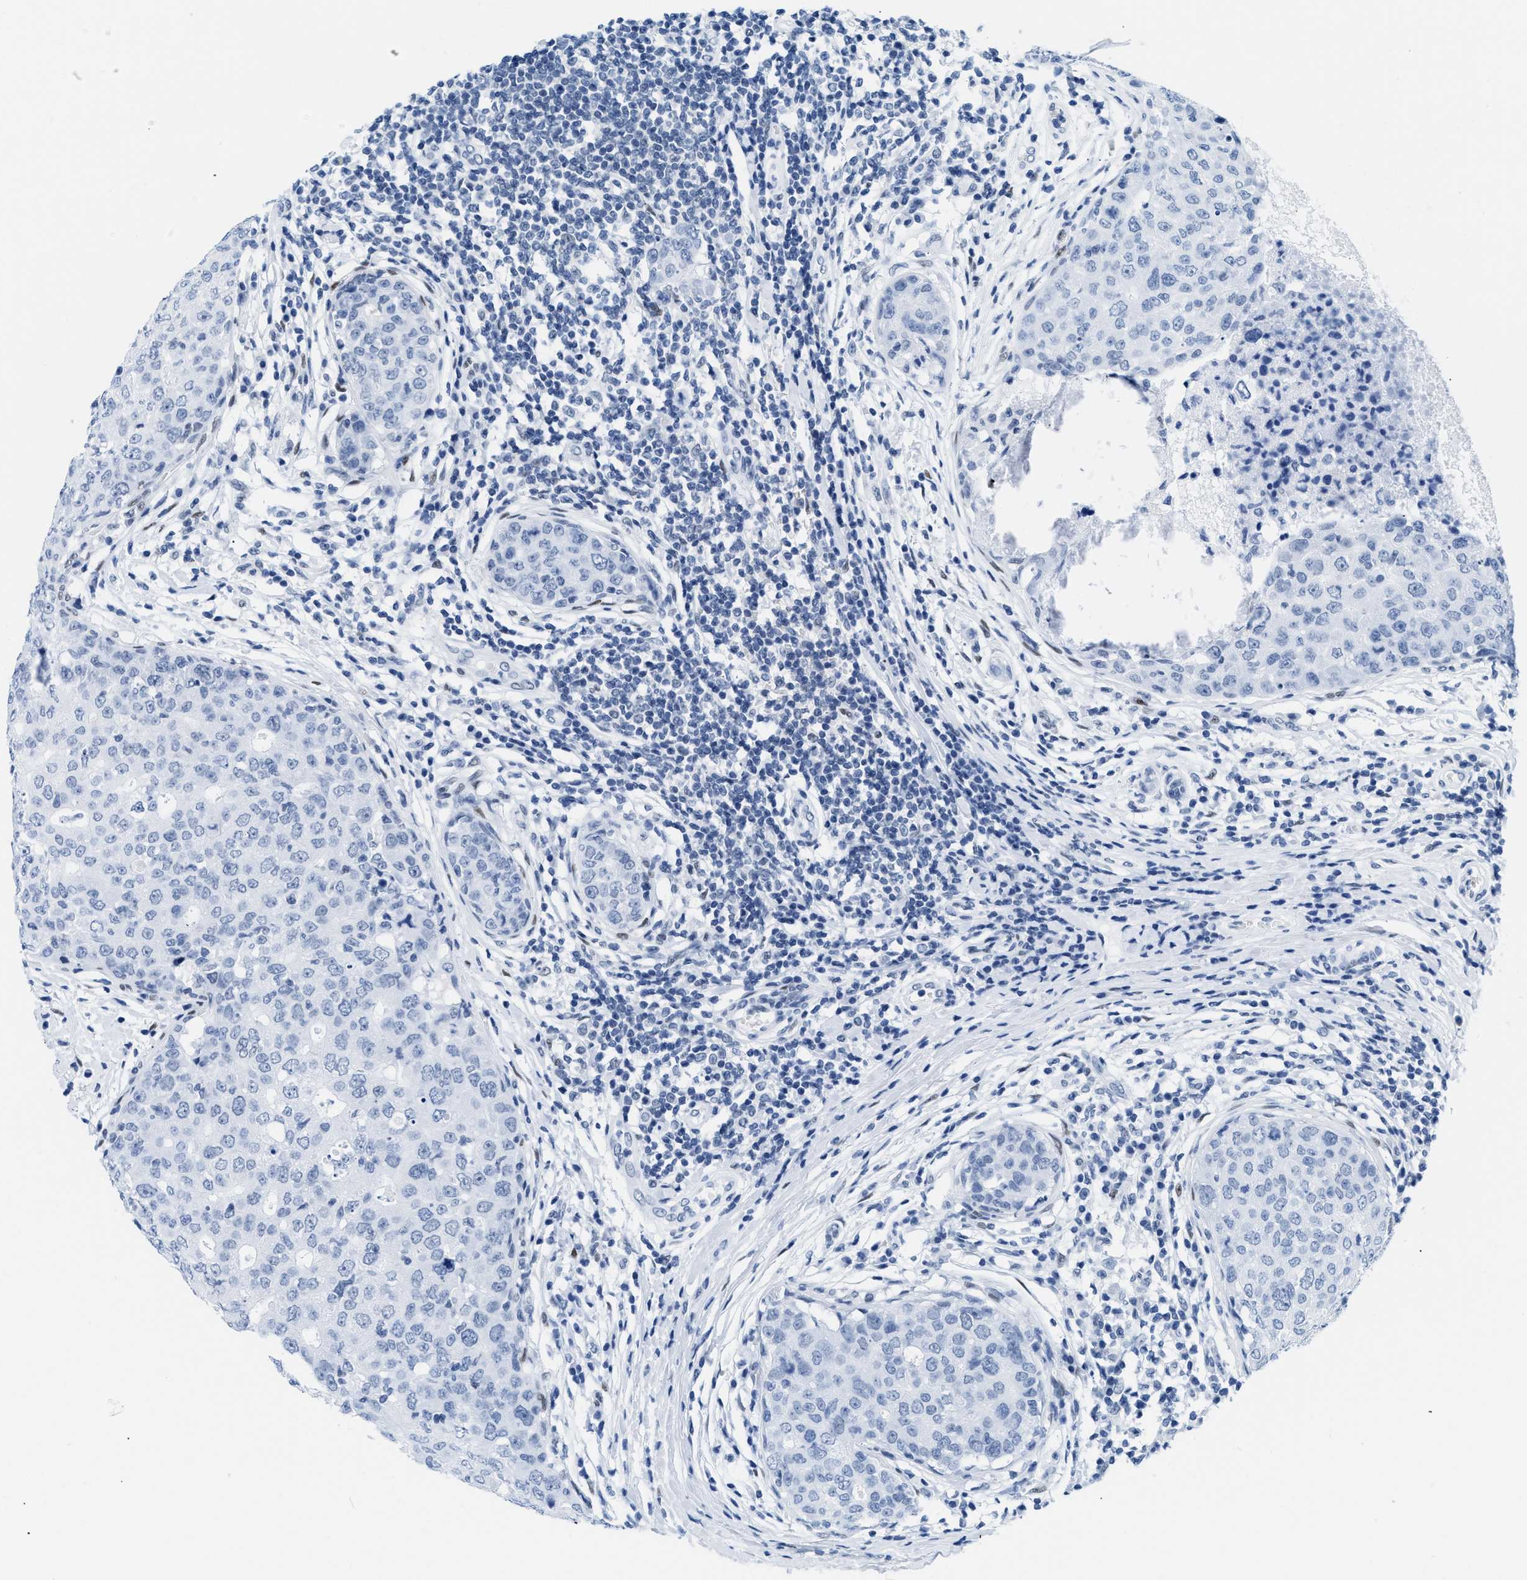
{"staining": {"intensity": "negative", "quantity": "none", "location": "none"}, "tissue": "breast cancer", "cell_type": "Tumor cells", "image_type": "cancer", "snomed": [{"axis": "morphology", "description": "Duct carcinoma"}, {"axis": "topography", "description": "Breast"}], "caption": "Human invasive ductal carcinoma (breast) stained for a protein using immunohistochemistry shows no staining in tumor cells.", "gene": "CTBP1", "patient": {"sex": "female", "age": 27}}